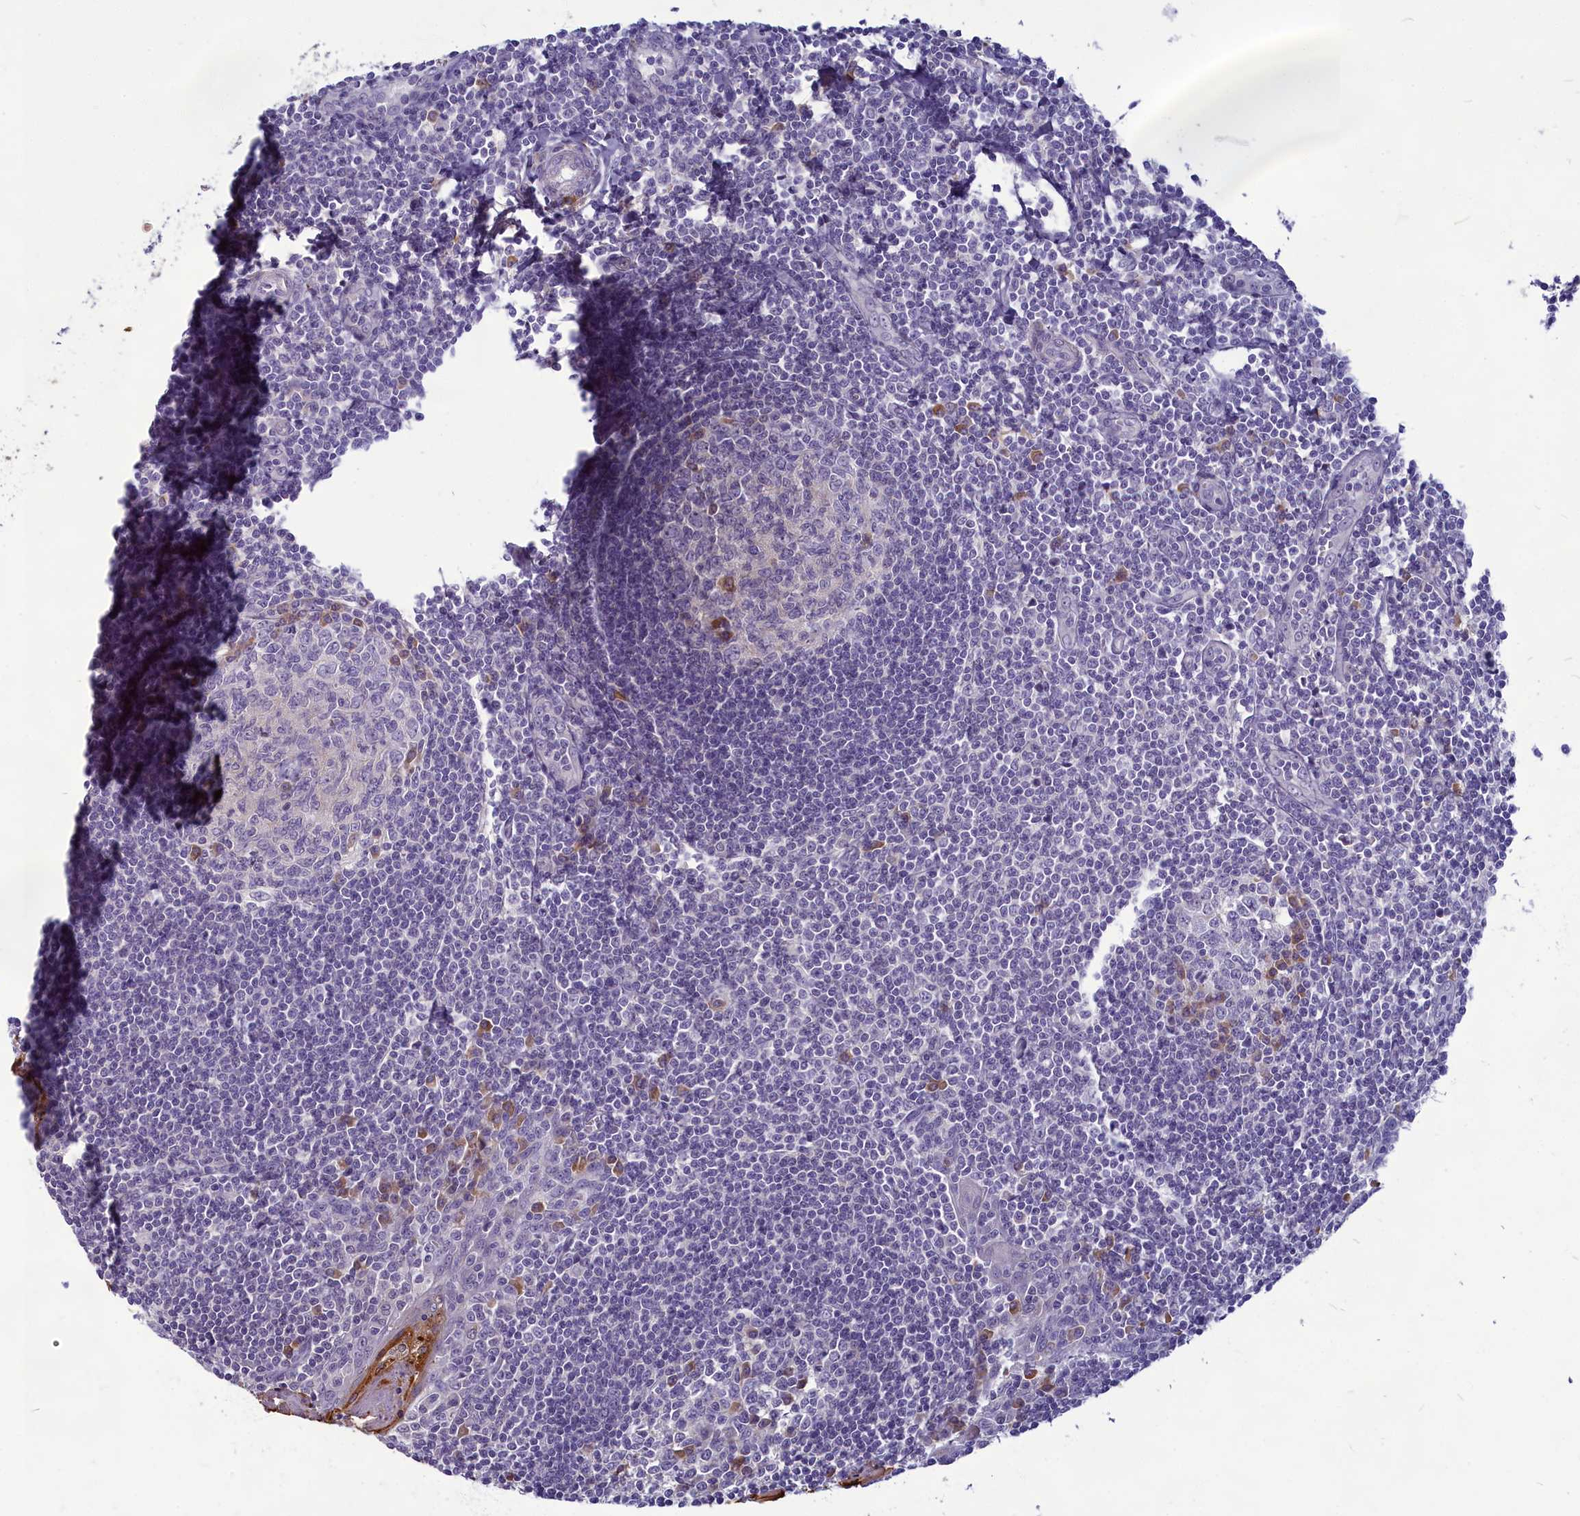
{"staining": {"intensity": "moderate", "quantity": "<25%", "location": "cytoplasmic/membranous"}, "tissue": "tonsil", "cell_type": "Germinal center cells", "image_type": "normal", "snomed": [{"axis": "morphology", "description": "Normal tissue, NOS"}, {"axis": "topography", "description": "Tonsil"}], "caption": "Immunohistochemistry (IHC) histopathology image of unremarkable tonsil: tonsil stained using immunohistochemistry exhibits low levels of moderate protein expression localized specifically in the cytoplasmic/membranous of germinal center cells, appearing as a cytoplasmic/membranous brown color.", "gene": "SV2C", "patient": {"sex": "male", "age": 27}}